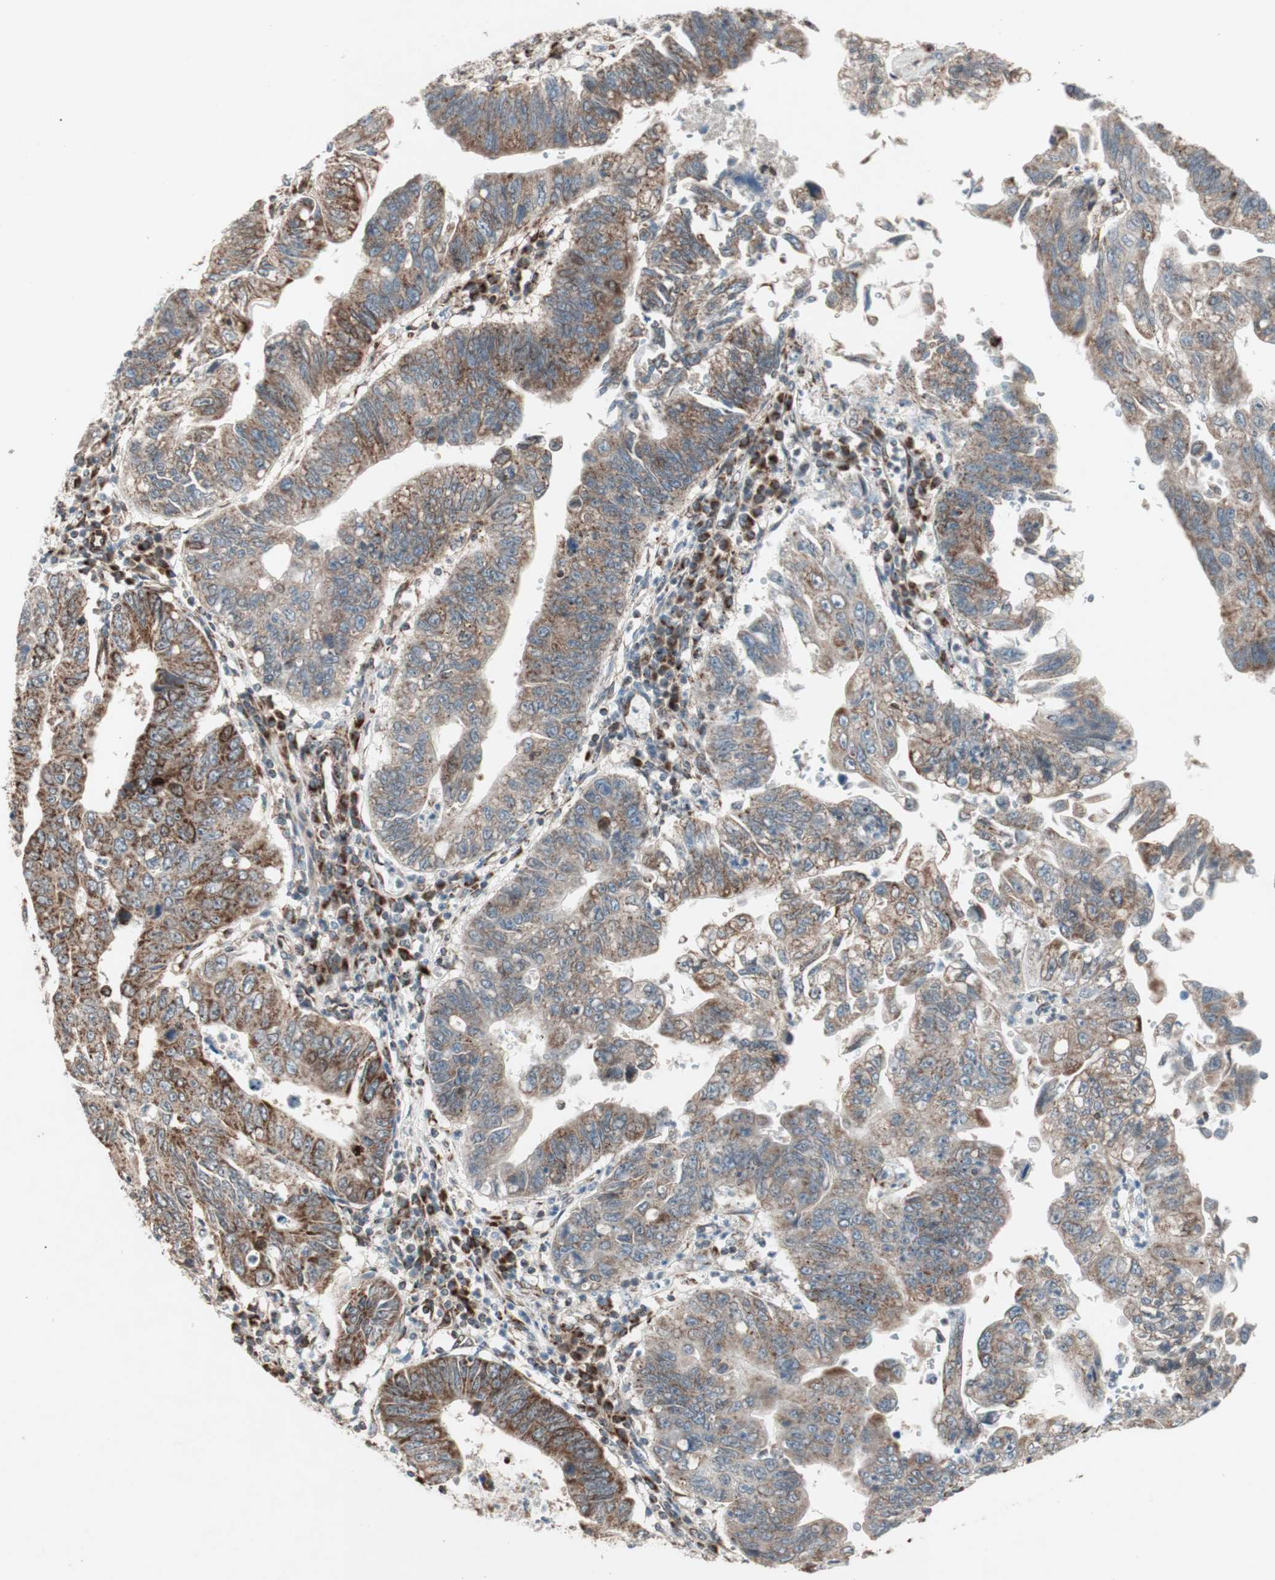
{"staining": {"intensity": "strong", "quantity": ">75%", "location": "cytoplasmic/membranous"}, "tissue": "stomach cancer", "cell_type": "Tumor cells", "image_type": "cancer", "snomed": [{"axis": "morphology", "description": "Adenocarcinoma, NOS"}, {"axis": "topography", "description": "Stomach"}], "caption": "IHC histopathology image of neoplastic tissue: human stomach adenocarcinoma stained using immunohistochemistry (IHC) displays high levels of strong protein expression localized specifically in the cytoplasmic/membranous of tumor cells, appearing as a cytoplasmic/membranous brown color.", "gene": "NUP62", "patient": {"sex": "male", "age": 59}}